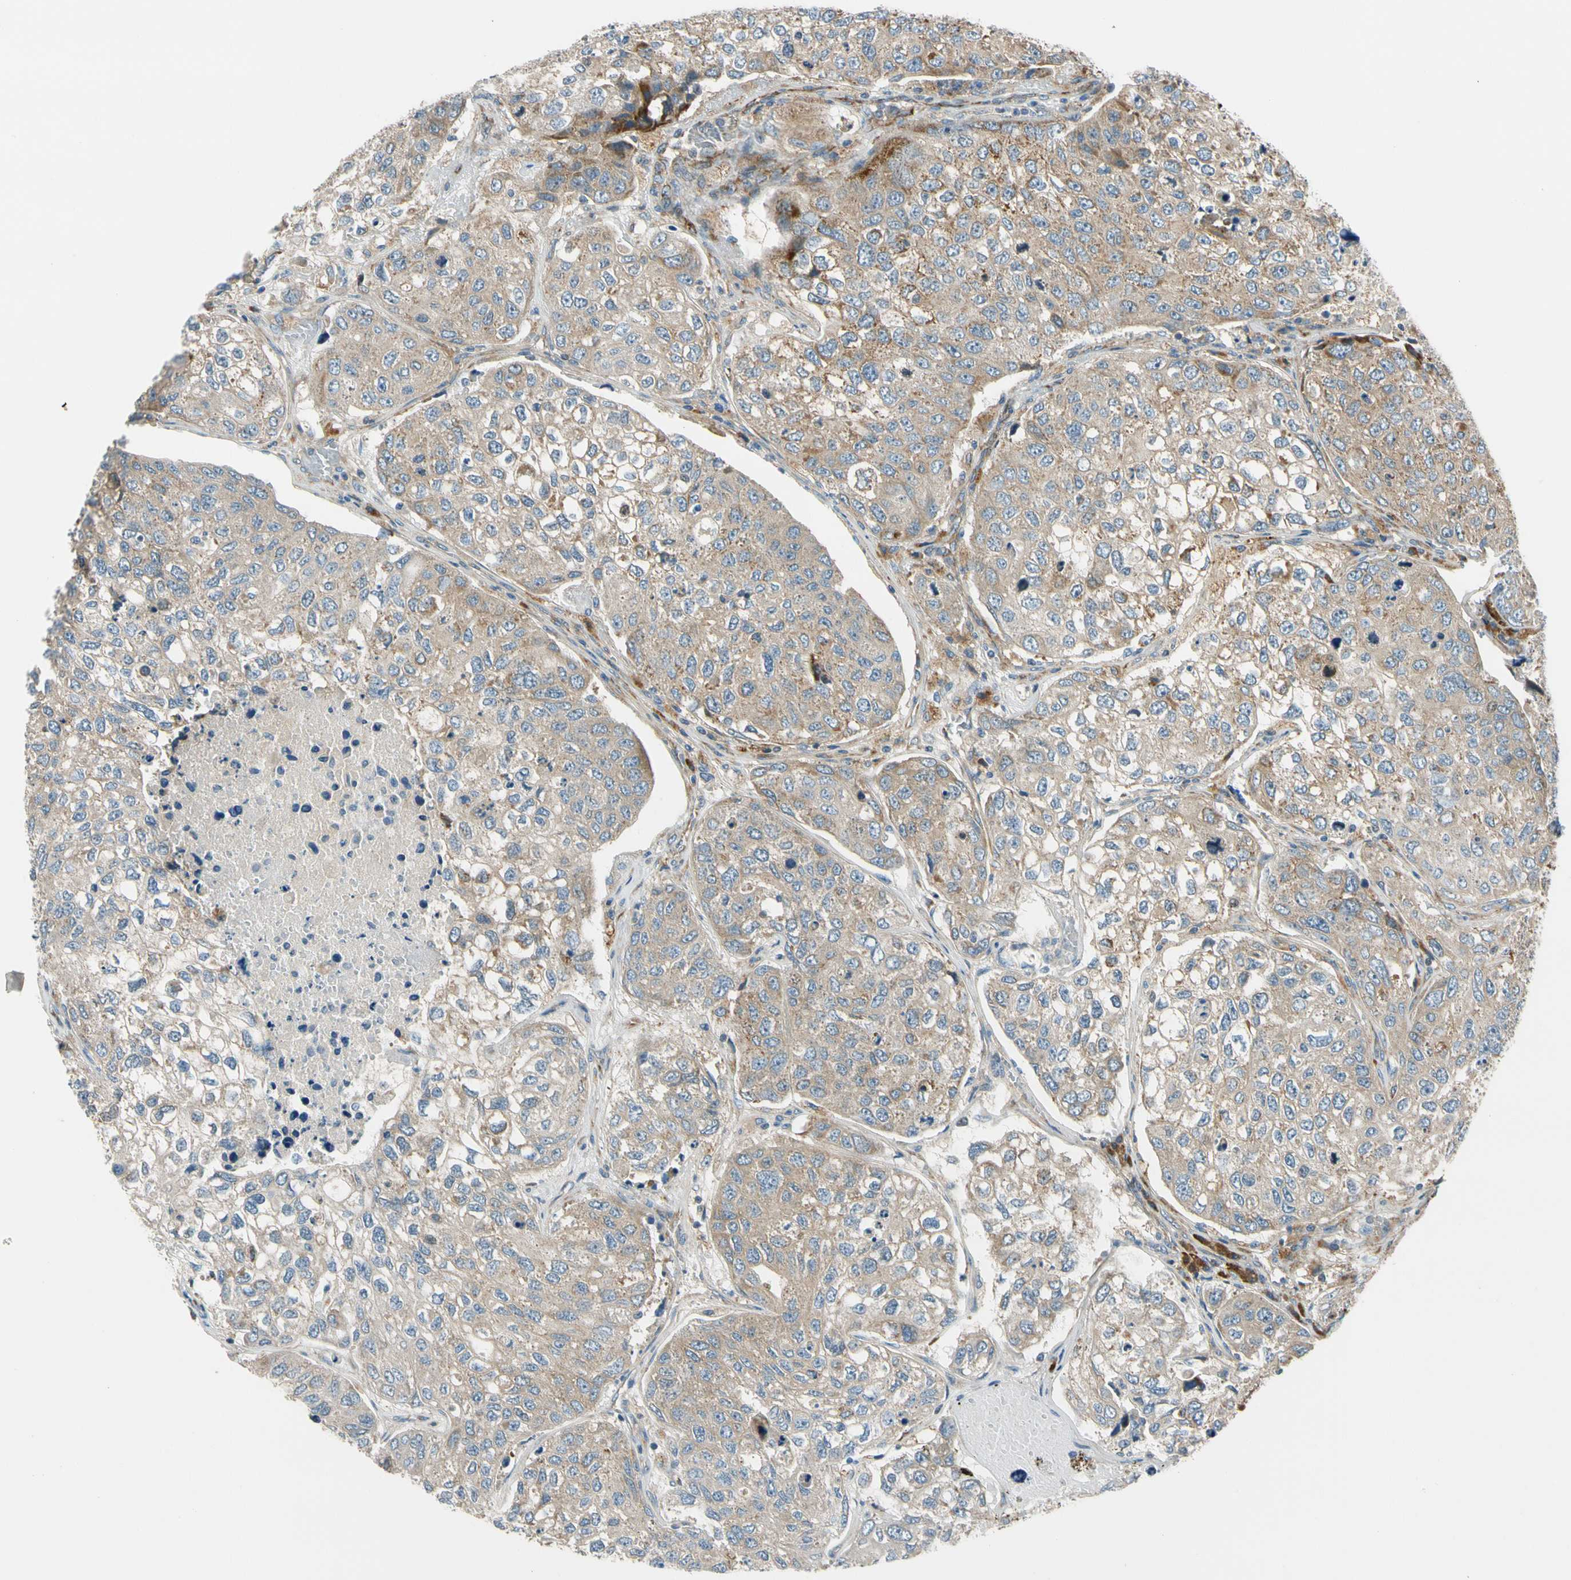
{"staining": {"intensity": "moderate", "quantity": ">75%", "location": "cytoplasmic/membranous"}, "tissue": "urothelial cancer", "cell_type": "Tumor cells", "image_type": "cancer", "snomed": [{"axis": "morphology", "description": "Urothelial carcinoma, High grade"}, {"axis": "topography", "description": "Lymph node"}, {"axis": "topography", "description": "Urinary bladder"}], "caption": "Immunohistochemical staining of human high-grade urothelial carcinoma shows medium levels of moderate cytoplasmic/membranous protein positivity in approximately >75% of tumor cells.", "gene": "MST1R", "patient": {"sex": "male", "age": 51}}